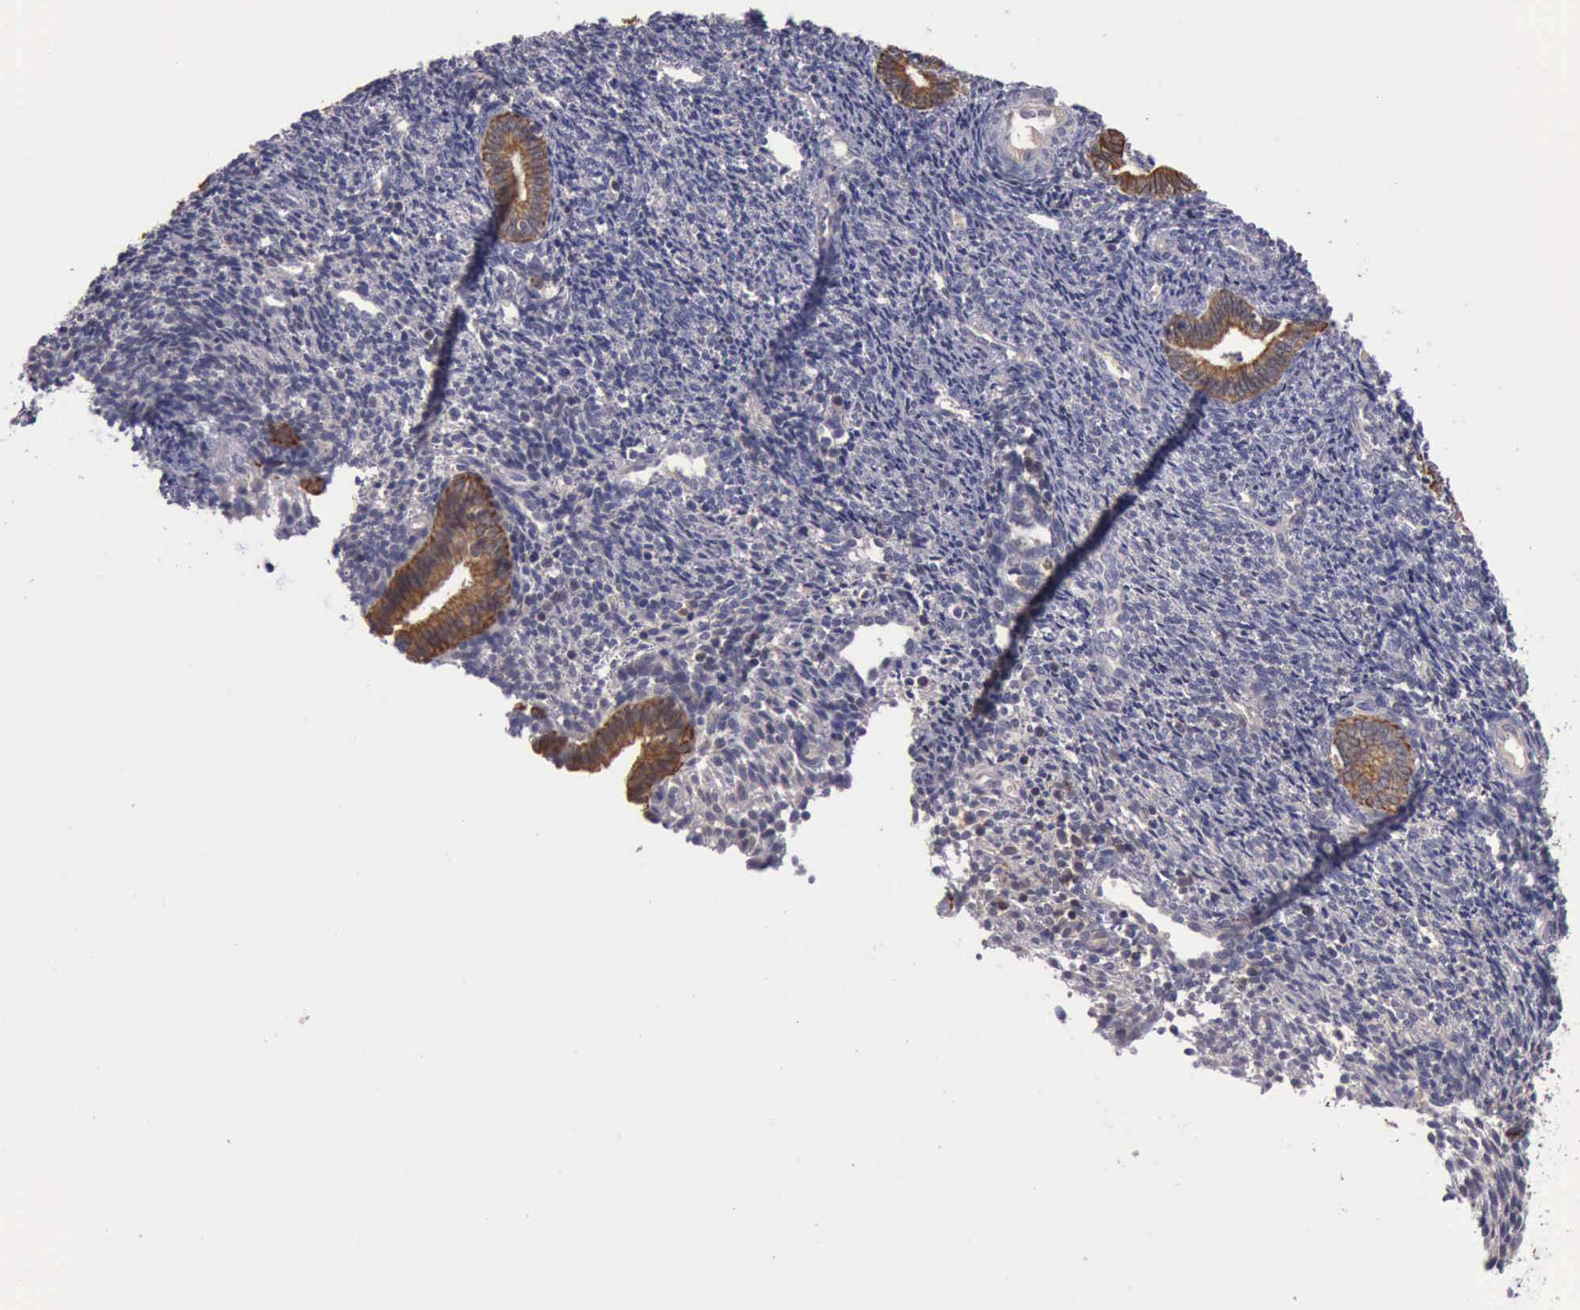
{"staining": {"intensity": "negative", "quantity": "none", "location": "none"}, "tissue": "endometrium", "cell_type": "Cells in endometrial stroma", "image_type": "normal", "snomed": [{"axis": "morphology", "description": "Normal tissue, NOS"}, {"axis": "topography", "description": "Endometrium"}], "caption": "Immunohistochemical staining of unremarkable endometrium exhibits no significant positivity in cells in endometrial stroma.", "gene": "RAB39B", "patient": {"sex": "female", "age": 27}}